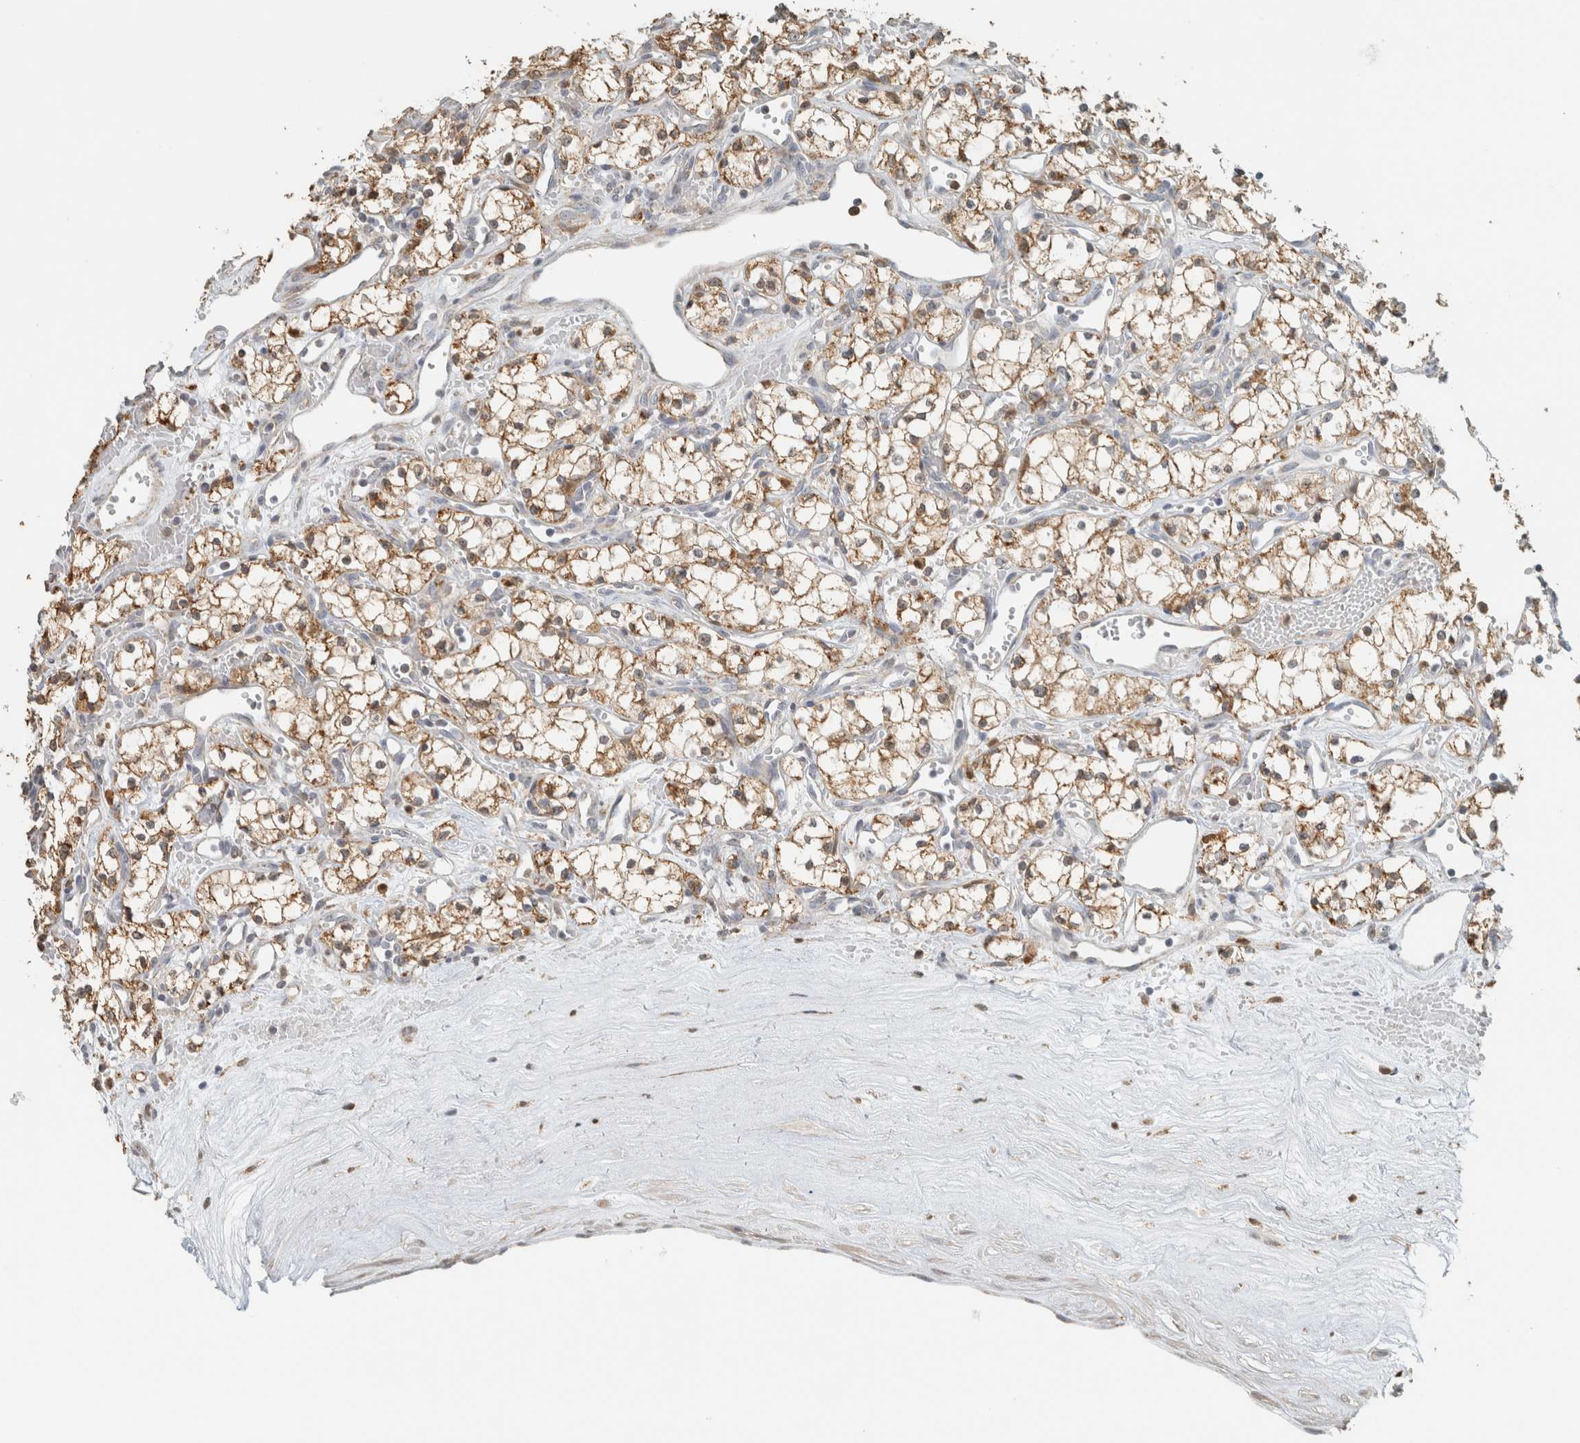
{"staining": {"intensity": "moderate", "quantity": ">75%", "location": "cytoplasmic/membranous"}, "tissue": "renal cancer", "cell_type": "Tumor cells", "image_type": "cancer", "snomed": [{"axis": "morphology", "description": "Adenocarcinoma, NOS"}, {"axis": "topography", "description": "Kidney"}], "caption": "Protein staining by immunohistochemistry shows moderate cytoplasmic/membranous expression in approximately >75% of tumor cells in adenocarcinoma (renal).", "gene": "CAPG", "patient": {"sex": "male", "age": 59}}